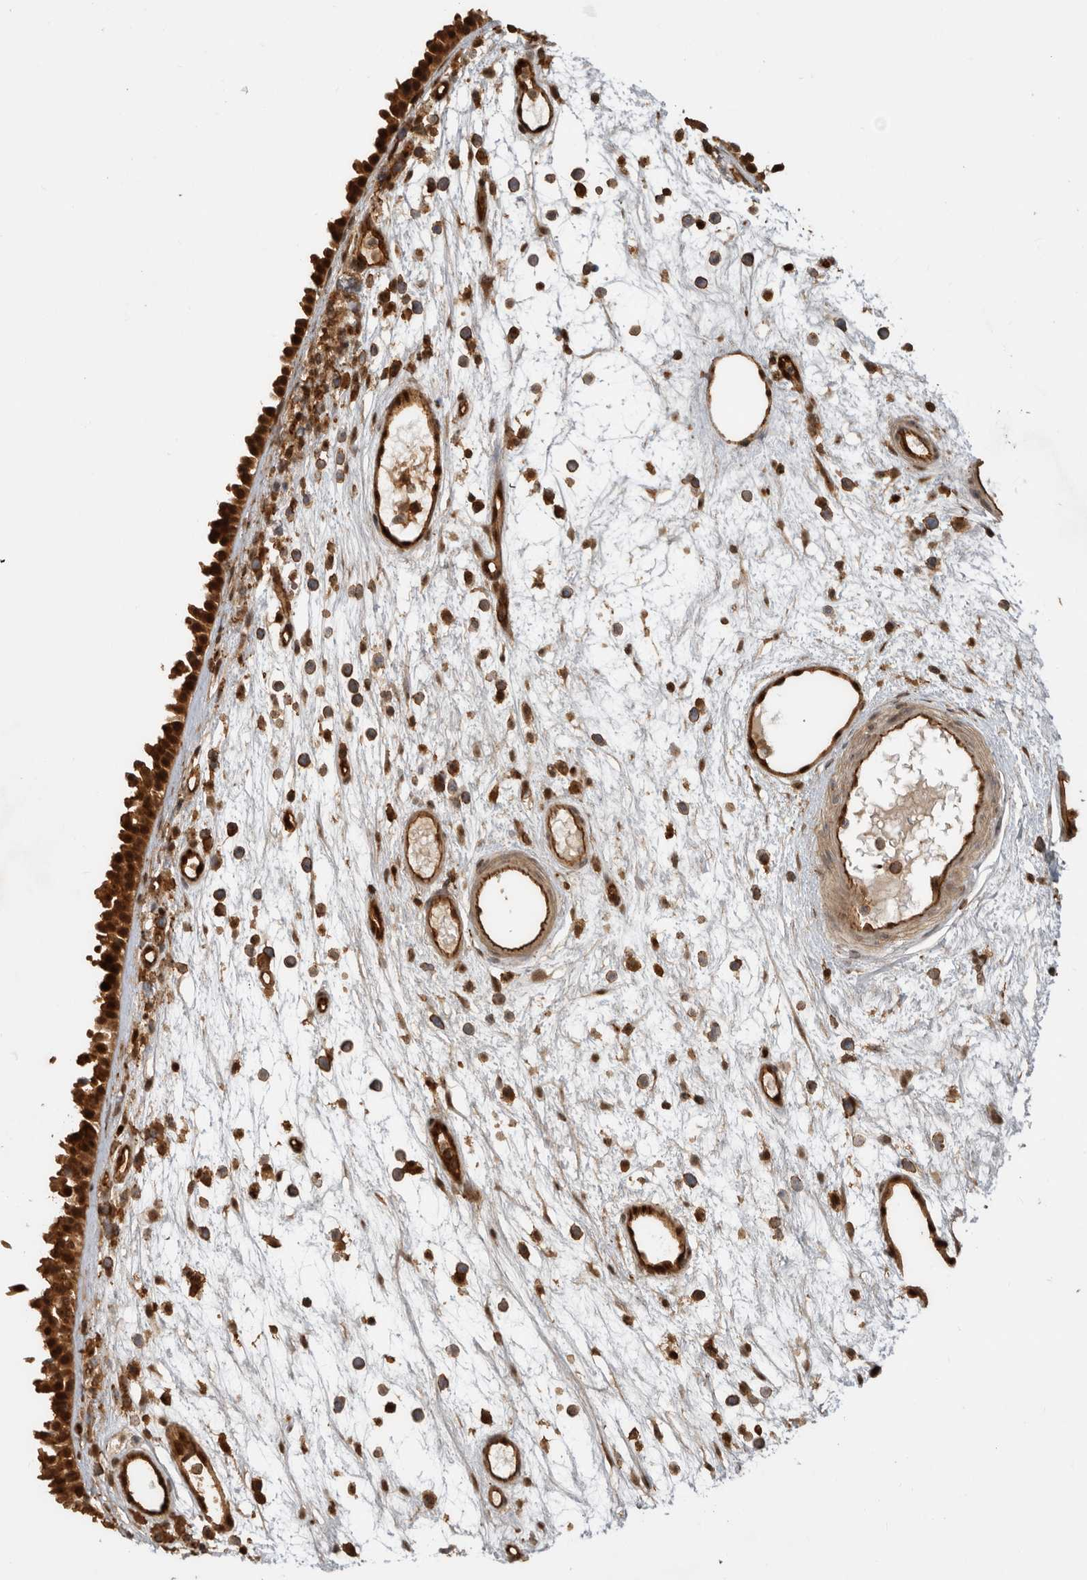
{"staining": {"intensity": "strong", "quantity": ">75%", "location": "cytoplasmic/membranous,nuclear"}, "tissue": "nasopharynx", "cell_type": "Respiratory epithelial cells", "image_type": "normal", "snomed": [{"axis": "morphology", "description": "Normal tissue, NOS"}, {"axis": "morphology", "description": "Inflammation, NOS"}, {"axis": "morphology", "description": "Malignant melanoma, Metastatic site"}, {"axis": "topography", "description": "Nasopharynx"}], "caption": "Human nasopharynx stained for a protein (brown) reveals strong cytoplasmic/membranous,nuclear positive positivity in about >75% of respiratory epithelial cells.", "gene": "DHDDS", "patient": {"sex": "male", "age": 70}}